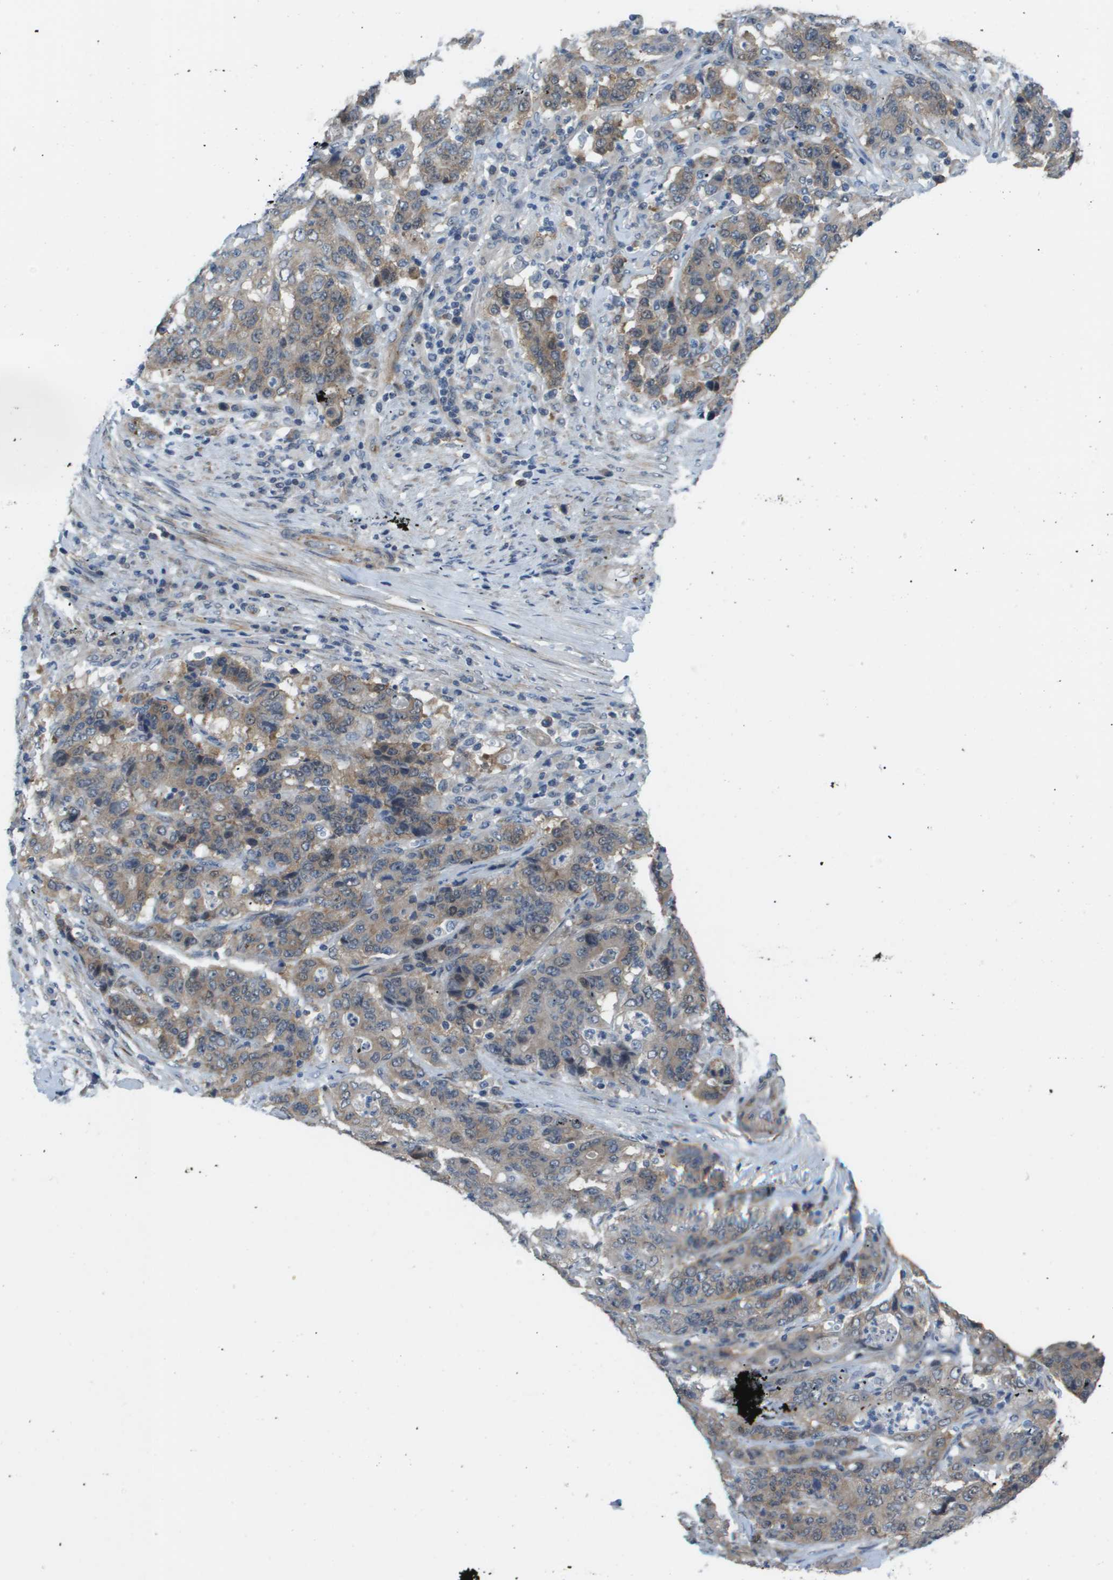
{"staining": {"intensity": "weak", "quantity": "25%-75%", "location": "cytoplasmic/membranous"}, "tissue": "stomach cancer", "cell_type": "Tumor cells", "image_type": "cancer", "snomed": [{"axis": "morphology", "description": "Adenocarcinoma, NOS"}, {"axis": "topography", "description": "Stomach"}], "caption": "Immunohistochemistry staining of stomach cancer (adenocarcinoma), which shows low levels of weak cytoplasmic/membranous expression in approximately 25%-75% of tumor cells indicating weak cytoplasmic/membranous protein staining. The staining was performed using DAB (brown) for protein detection and nuclei were counterstained in hematoxylin (blue).", "gene": "OTUD5", "patient": {"sex": "female", "age": 73}}